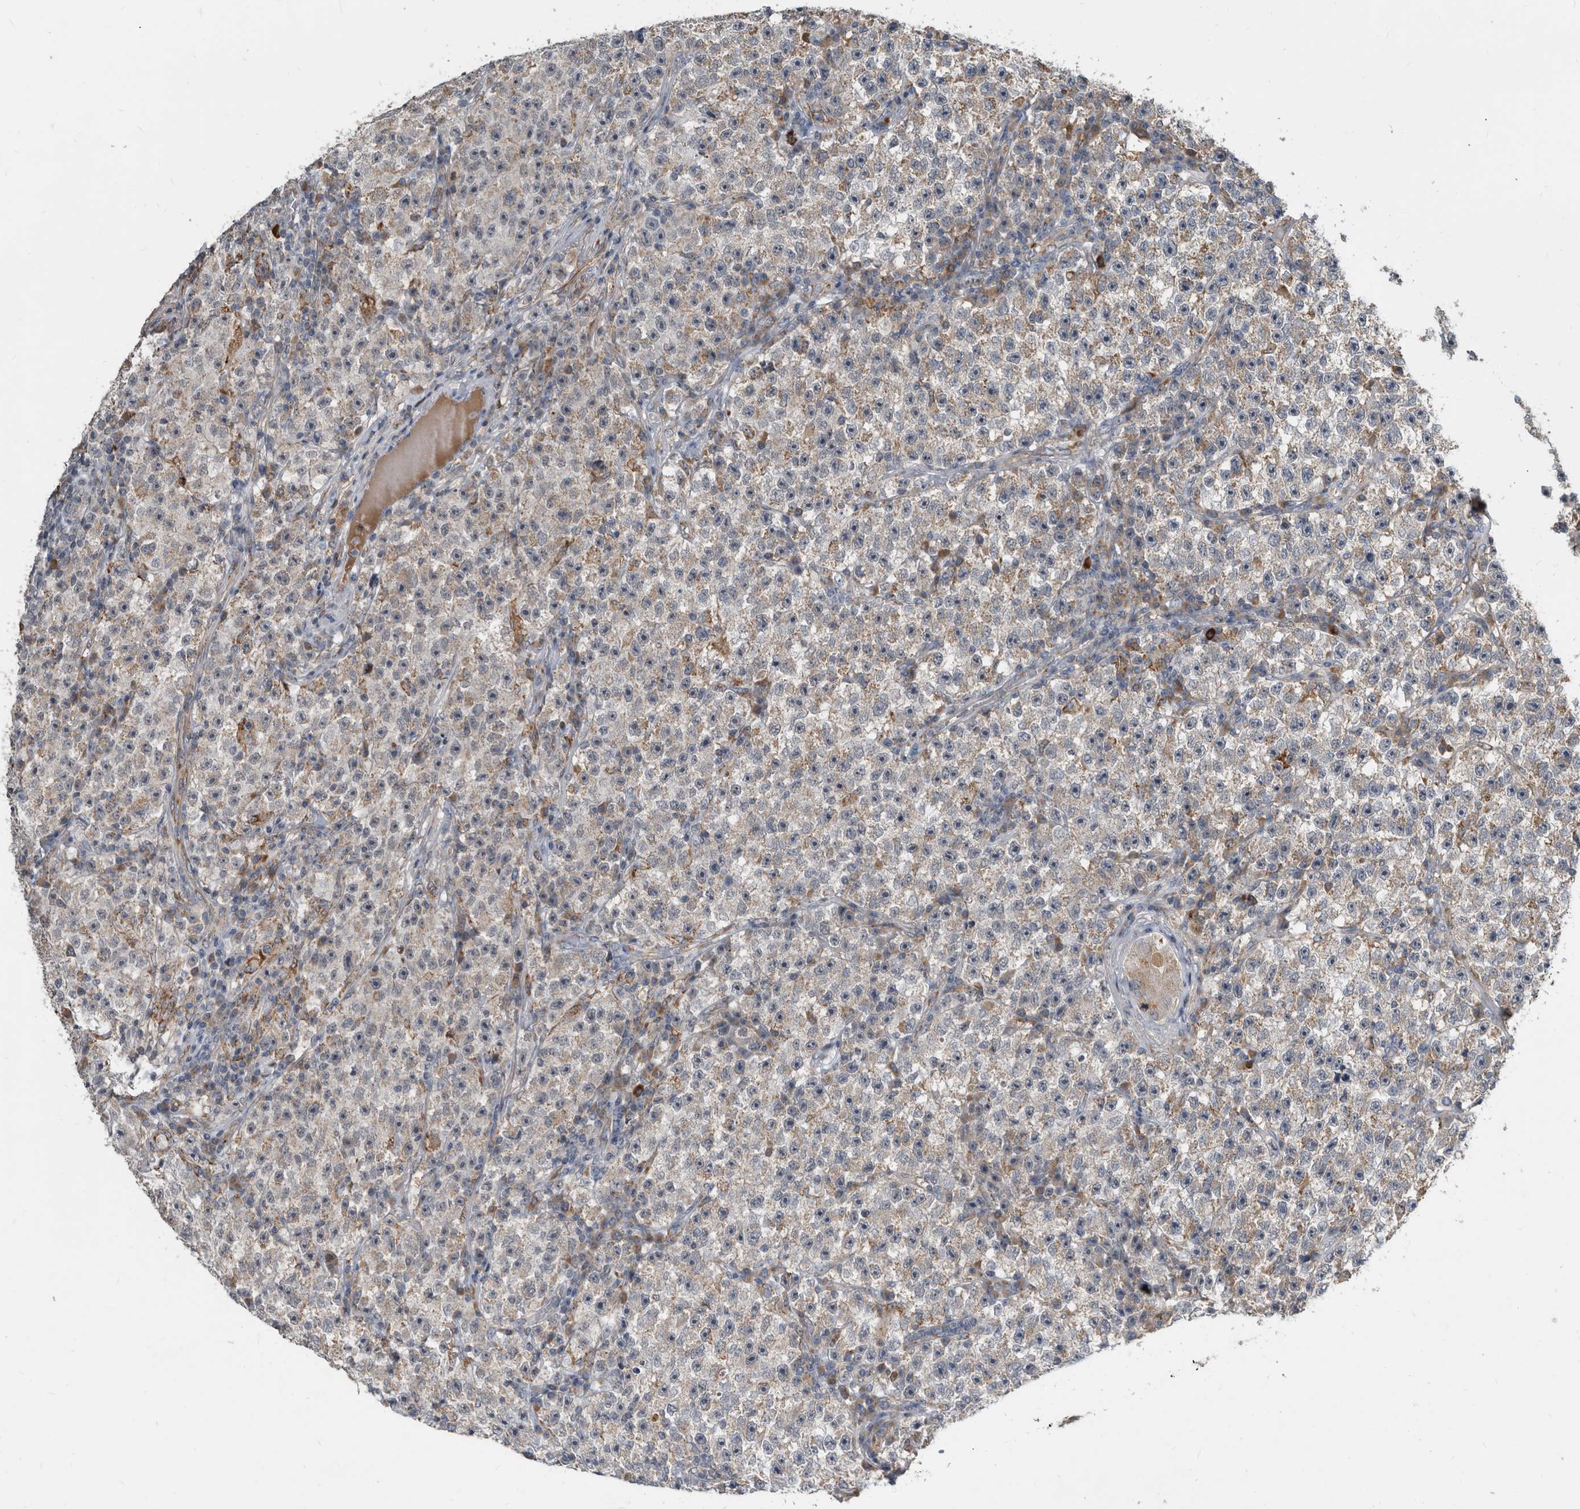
{"staining": {"intensity": "moderate", "quantity": "25%-75%", "location": "cytoplasmic/membranous"}, "tissue": "testis cancer", "cell_type": "Tumor cells", "image_type": "cancer", "snomed": [{"axis": "morphology", "description": "Seminoma, NOS"}, {"axis": "topography", "description": "Testis"}], "caption": "The image displays a brown stain indicating the presence of a protein in the cytoplasmic/membranous of tumor cells in testis seminoma. The protein is shown in brown color, while the nuclei are stained blue.", "gene": "PI15", "patient": {"sex": "male", "age": 22}}